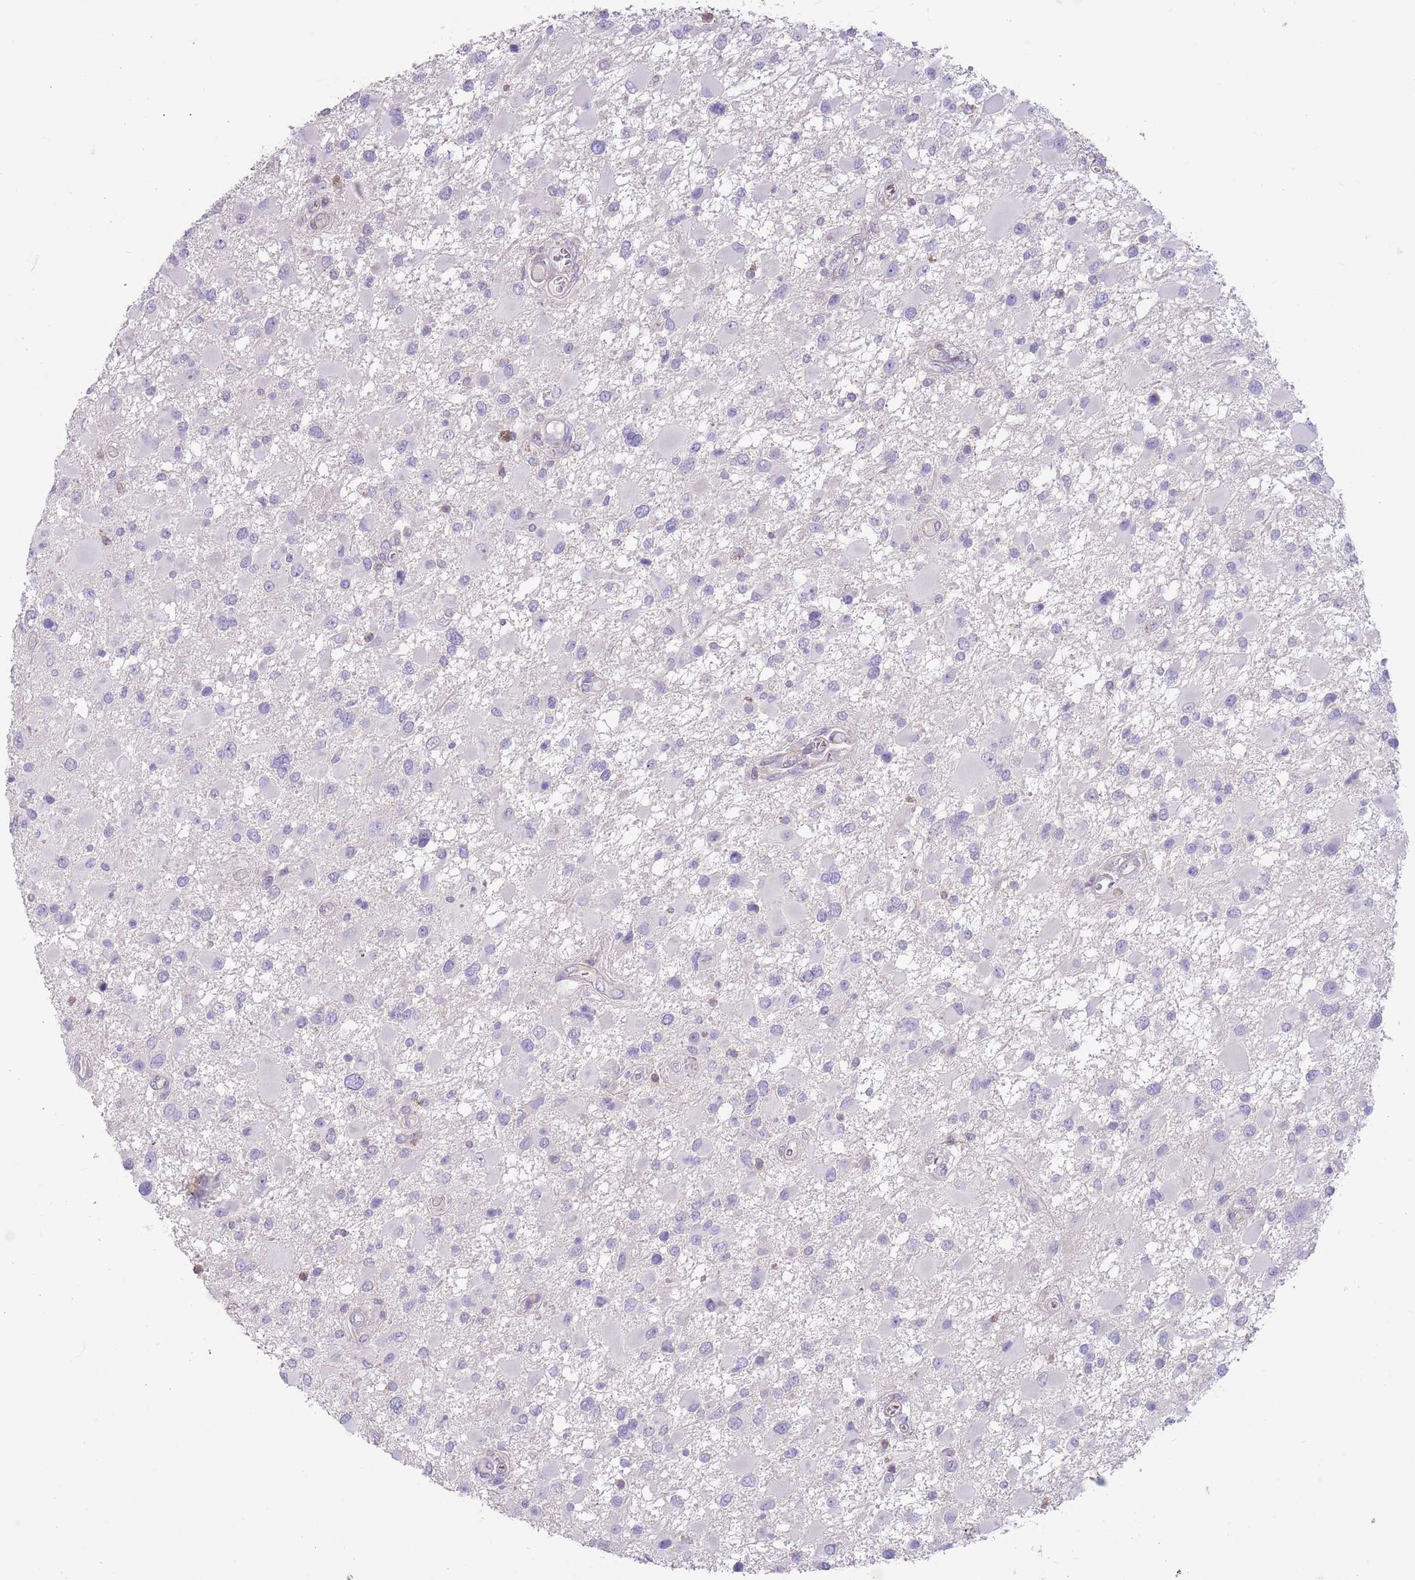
{"staining": {"intensity": "negative", "quantity": "none", "location": "none"}, "tissue": "glioma", "cell_type": "Tumor cells", "image_type": "cancer", "snomed": [{"axis": "morphology", "description": "Glioma, malignant, High grade"}, {"axis": "topography", "description": "Brain"}], "caption": "DAB immunohistochemical staining of malignant glioma (high-grade) displays no significant expression in tumor cells.", "gene": "ZNF14", "patient": {"sex": "male", "age": 53}}